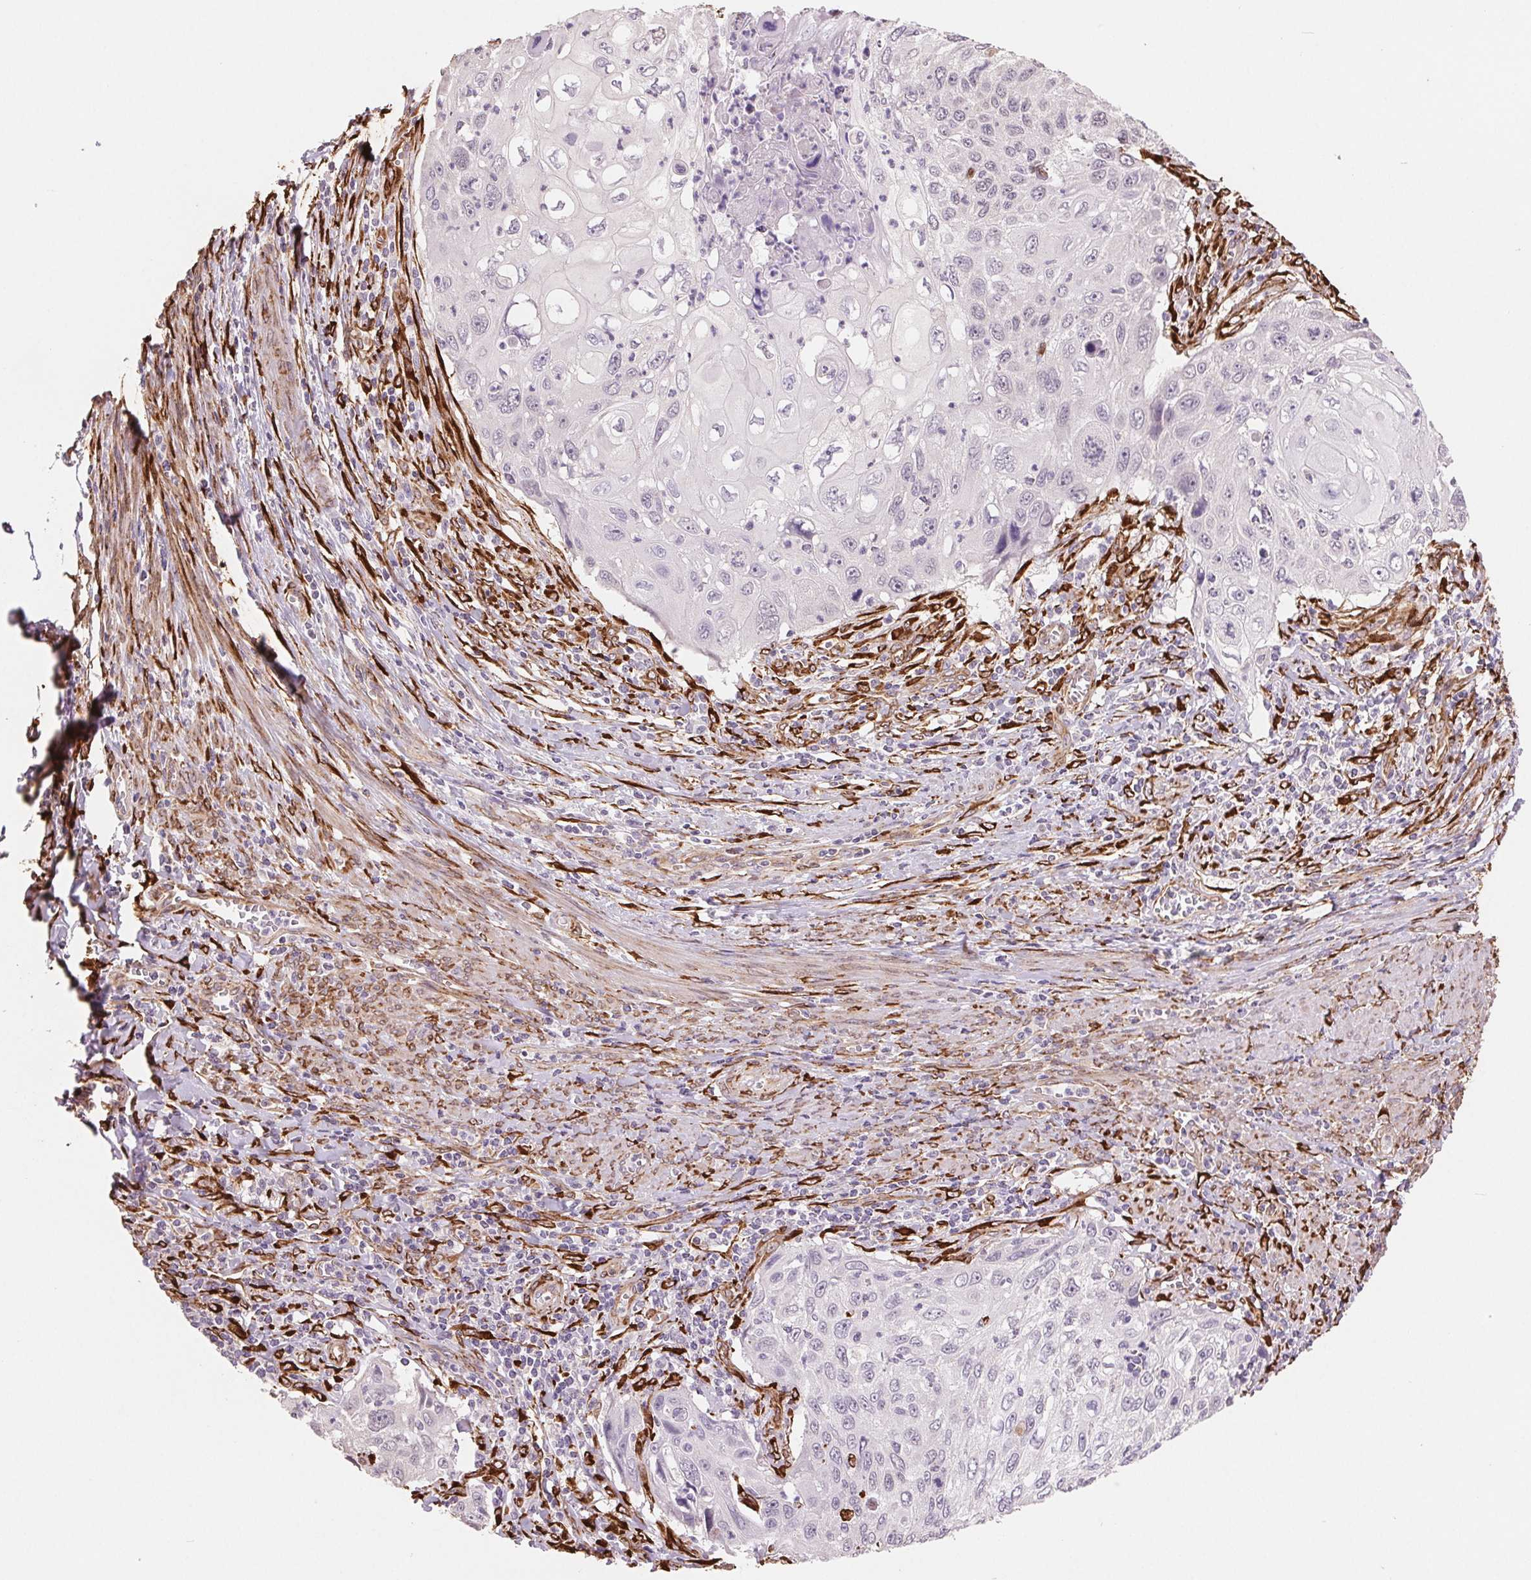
{"staining": {"intensity": "negative", "quantity": "none", "location": "none"}, "tissue": "cervical cancer", "cell_type": "Tumor cells", "image_type": "cancer", "snomed": [{"axis": "morphology", "description": "Squamous cell carcinoma, NOS"}, {"axis": "topography", "description": "Cervix"}], "caption": "Histopathology image shows no significant protein positivity in tumor cells of cervical squamous cell carcinoma.", "gene": "FKBP10", "patient": {"sex": "female", "age": 70}}